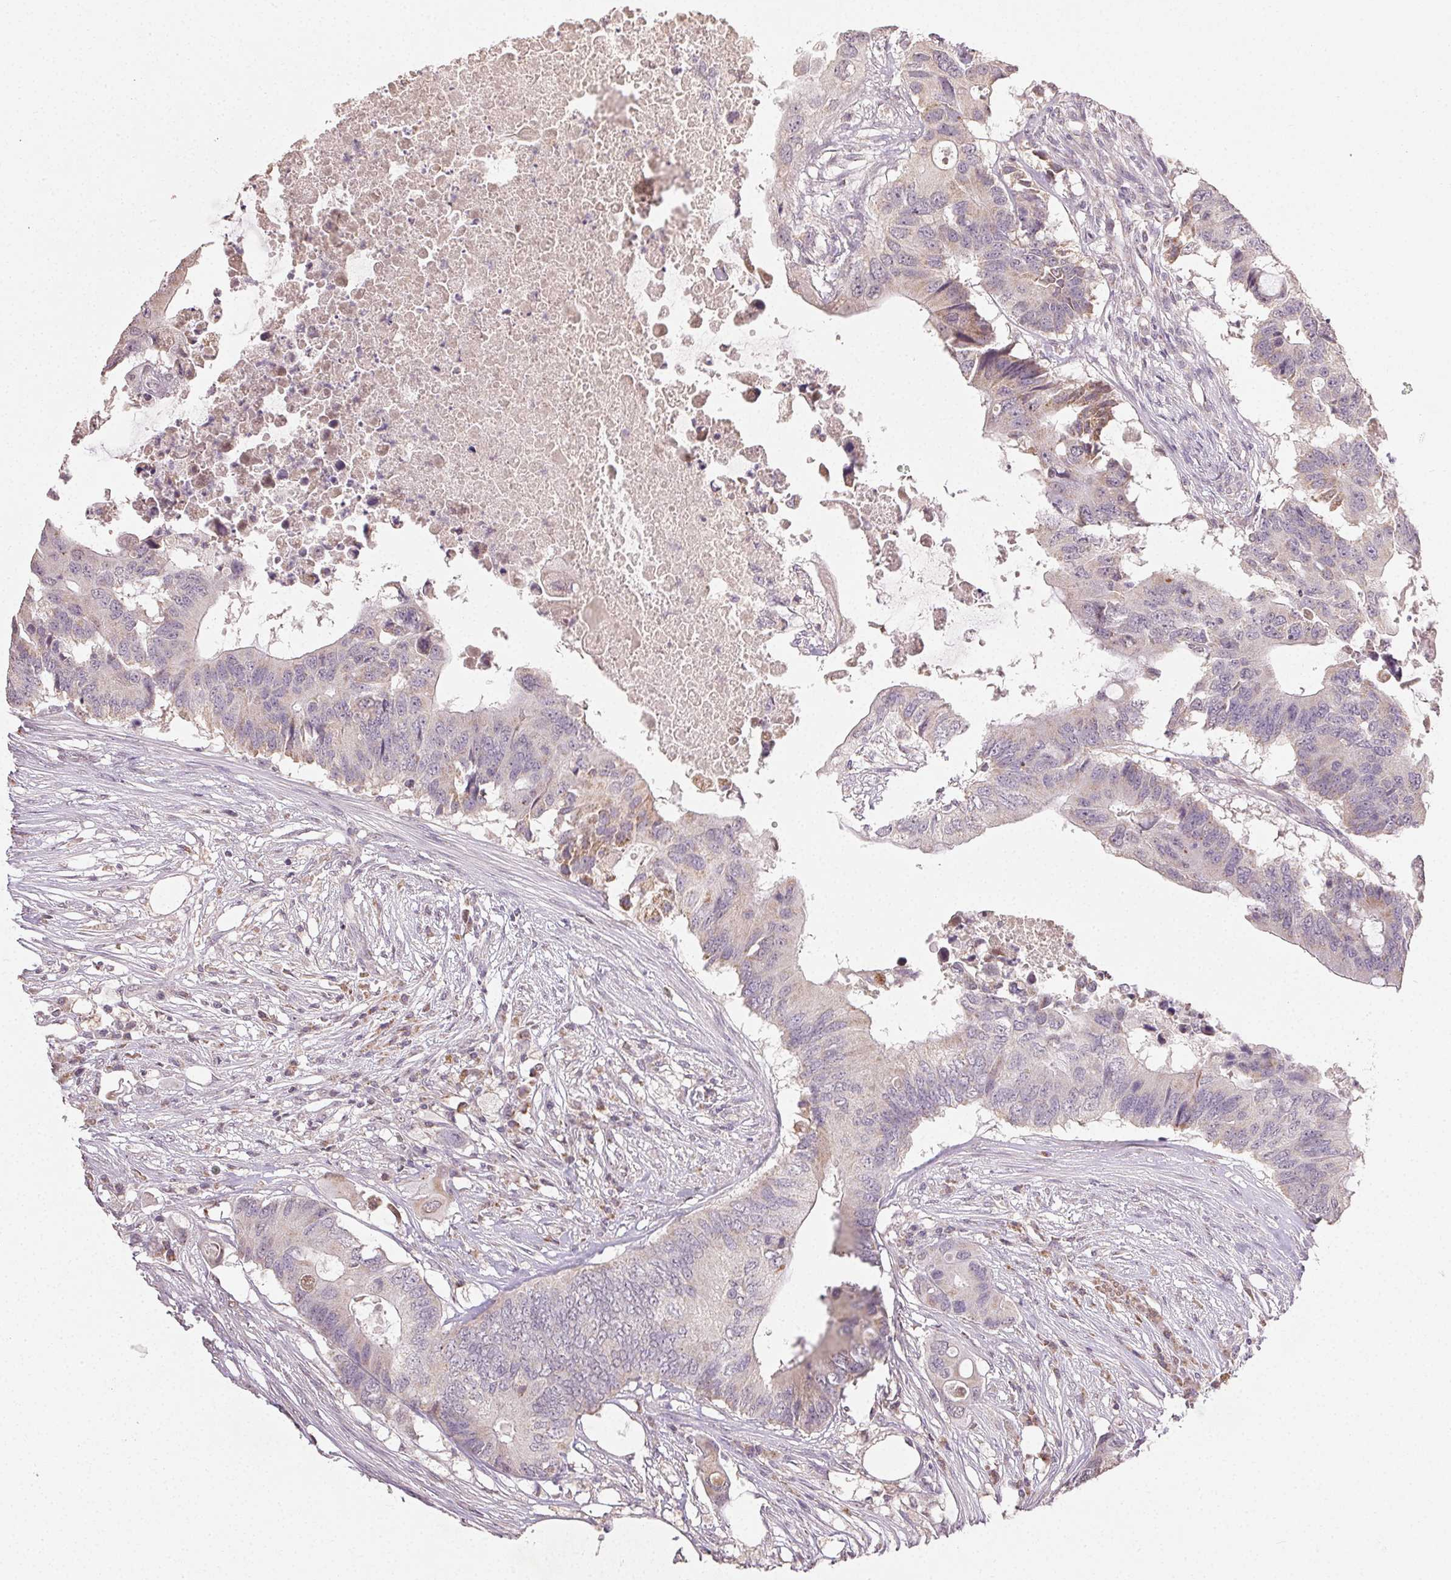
{"staining": {"intensity": "weak", "quantity": "<25%", "location": "cytoplasmic/membranous"}, "tissue": "colorectal cancer", "cell_type": "Tumor cells", "image_type": "cancer", "snomed": [{"axis": "morphology", "description": "Adenocarcinoma, NOS"}, {"axis": "topography", "description": "Colon"}], "caption": "Micrograph shows no significant protein expression in tumor cells of colorectal adenocarcinoma. (Brightfield microscopy of DAB IHC at high magnification).", "gene": "CLASP1", "patient": {"sex": "male", "age": 71}}